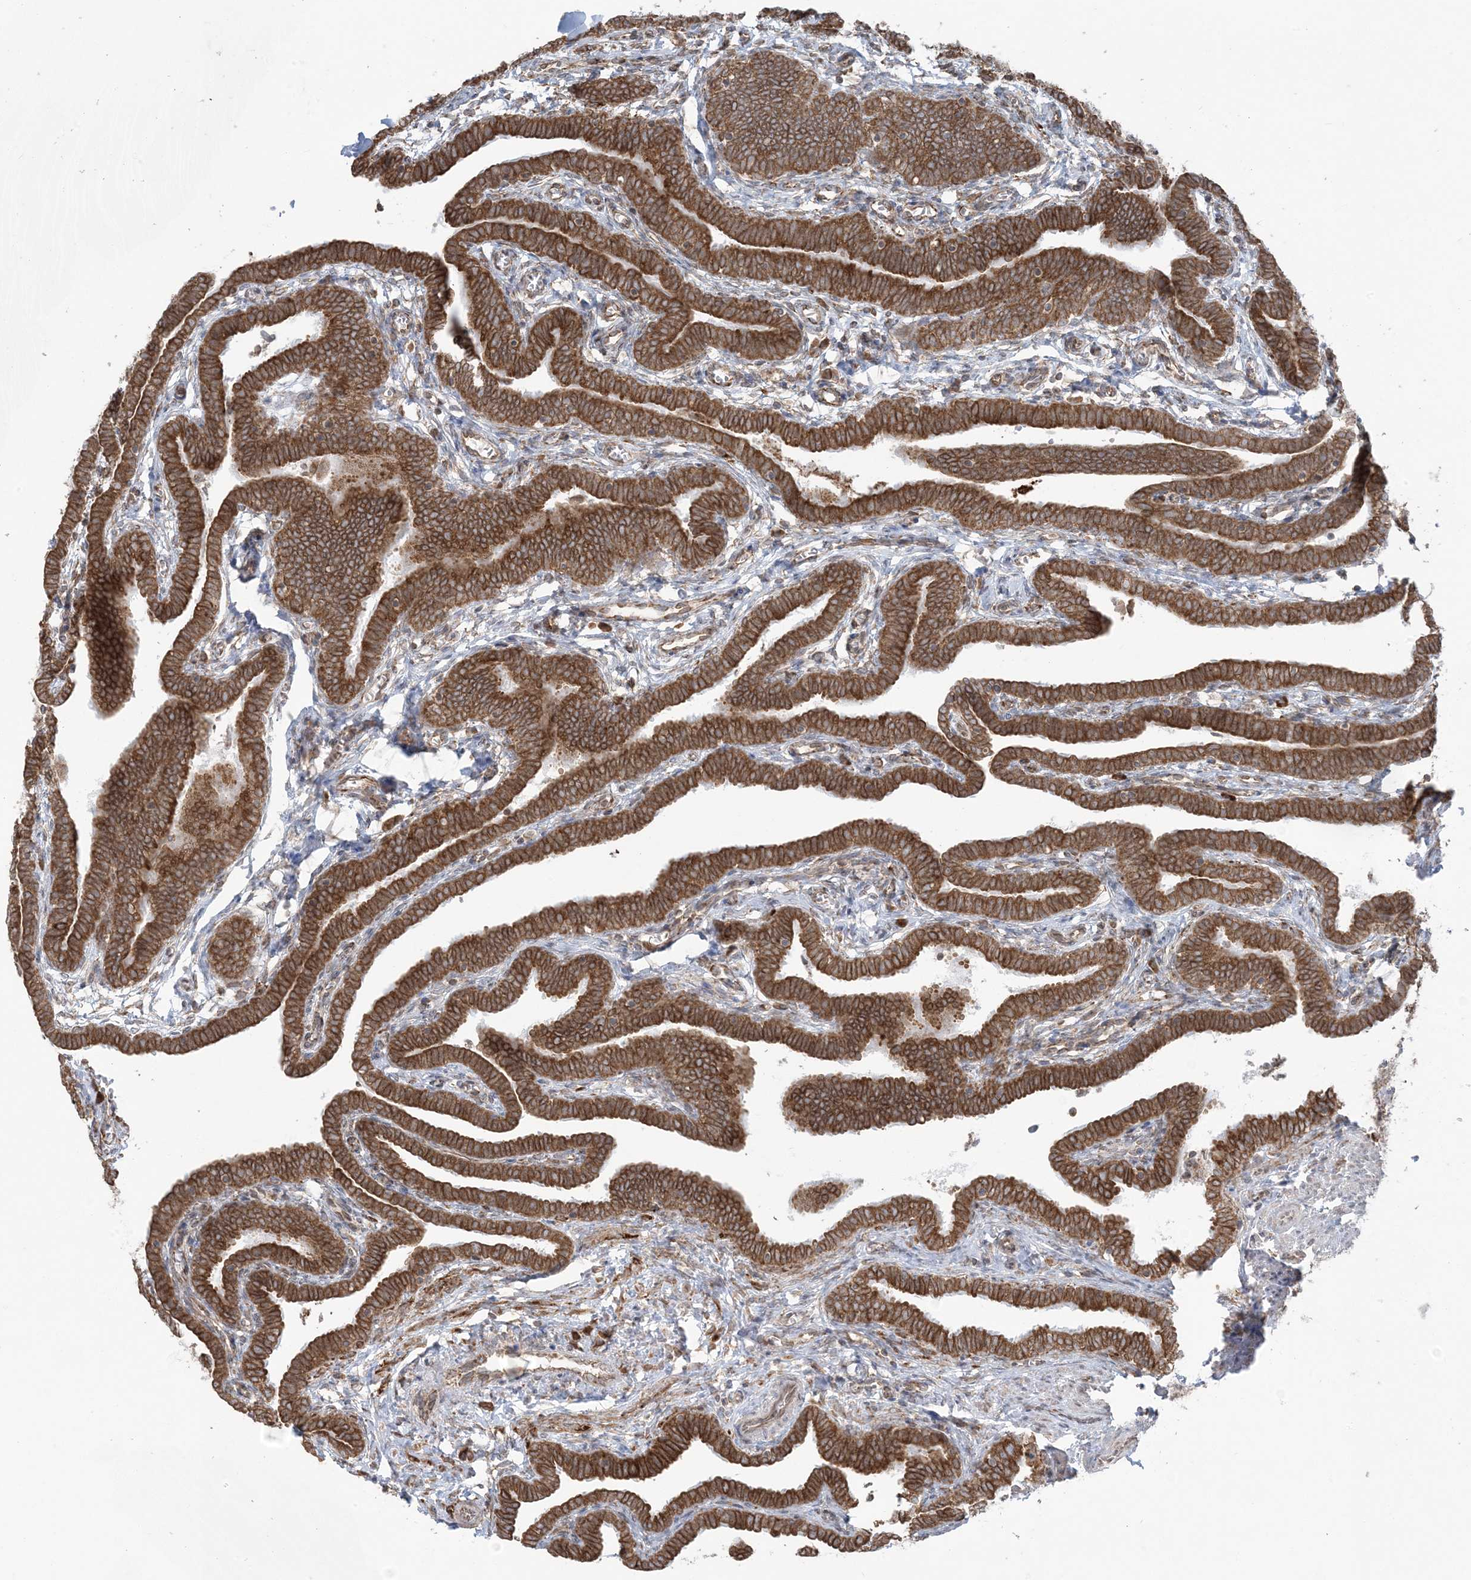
{"staining": {"intensity": "strong", "quantity": ">75%", "location": "cytoplasmic/membranous"}, "tissue": "fallopian tube", "cell_type": "Glandular cells", "image_type": "normal", "snomed": [{"axis": "morphology", "description": "Normal tissue, NOS"}, {"axis": "topography", "description": "Fallopian tube"}], "caption": "Strong cytoplasmic/membranous positivity for a protein is seen in about >75% of glandular cells of normal fallopian tube using immunohistochemistry (IHC).", "gene": "UBXN4", "patient": {"sex": "female", "age": 36}}